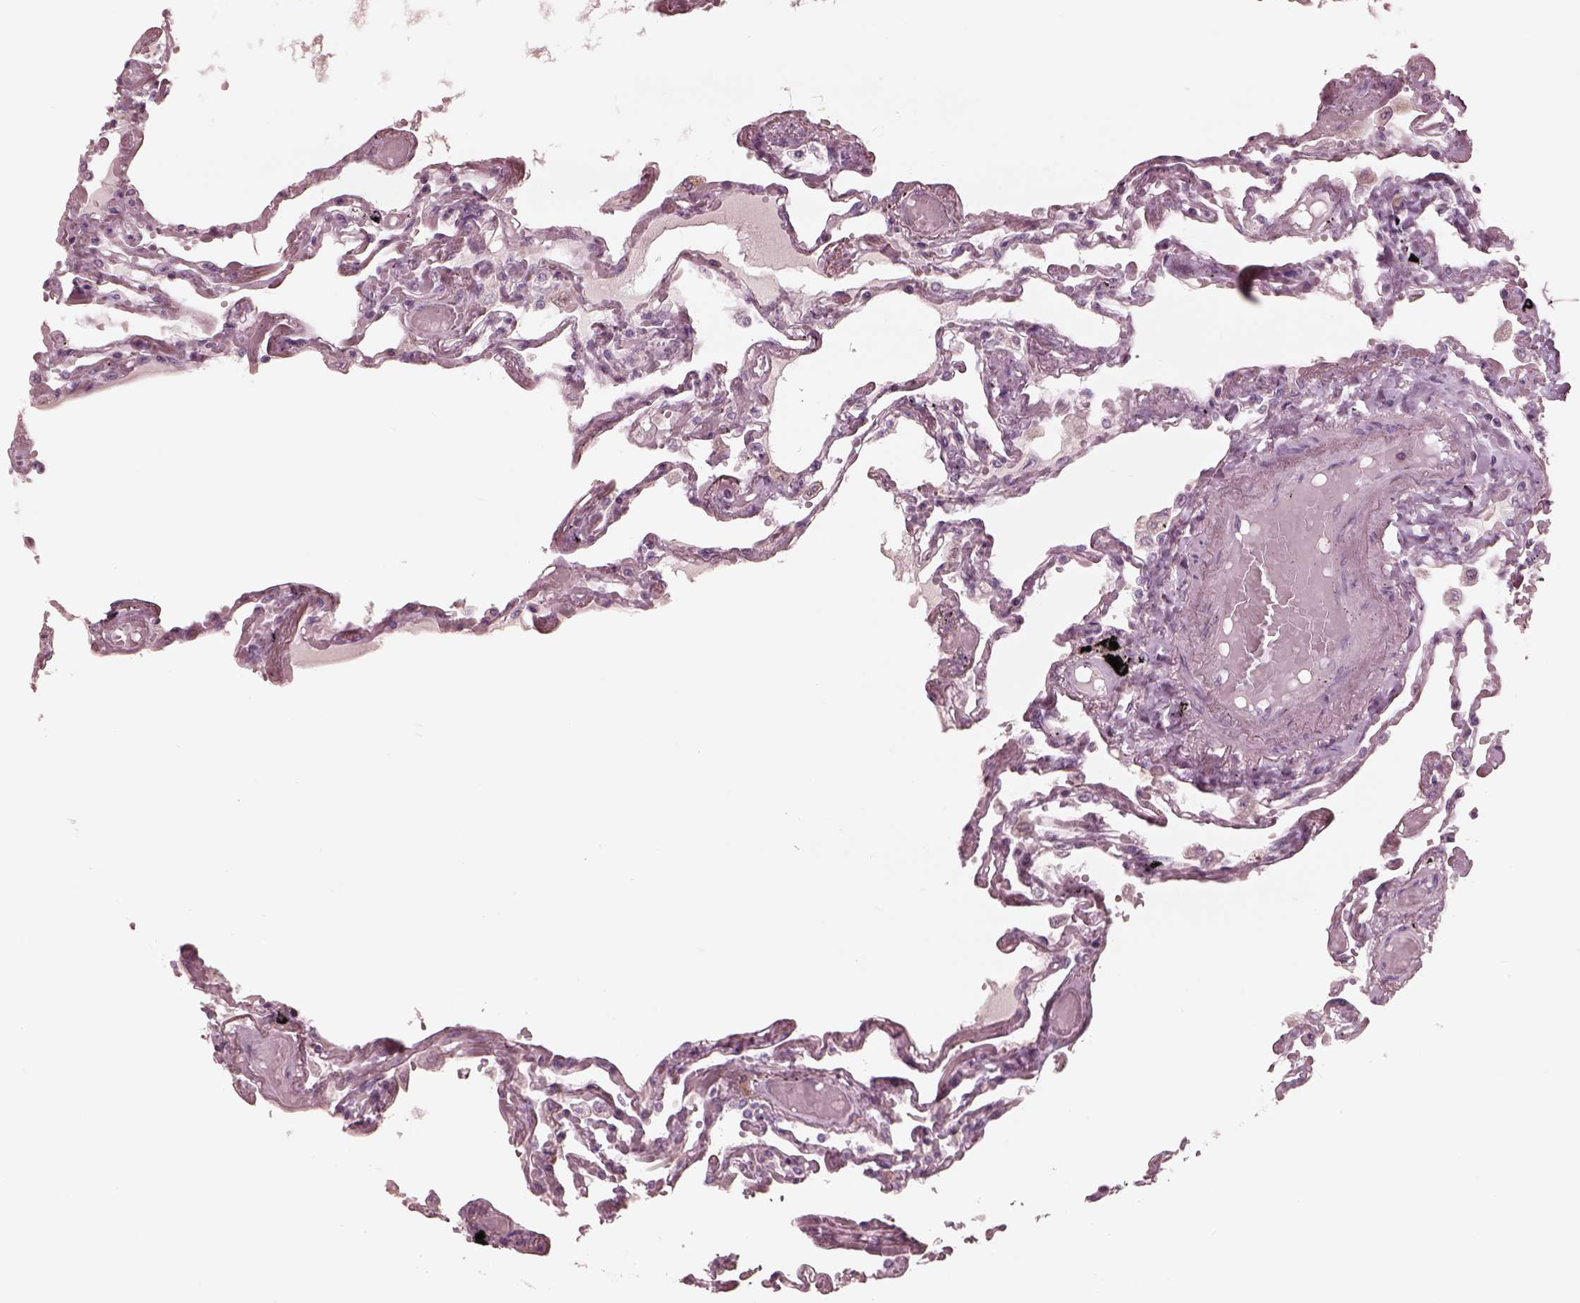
{"staining": {"intensity": "negative", "quantity": "none", "location": "none"}, "tissue": "lung", "cell_type": "Alveolar cells", "image_type": "normal", "snomed": [{"axis": "morphology", "description": "Normal tissue, NOS"}, {"axis": "morphology", "description": "Adenocarcinoma, NOS"}, {"axis": "topography", "description": "Cartilage tissue"}, {"axis": "topography", "description": "Lung"}], "caption": "Lung stained for a protein using IHC shows no positivity alveolar cells.", "gene": "CADM2", "patient": {"sex": "female", "age": 67}}